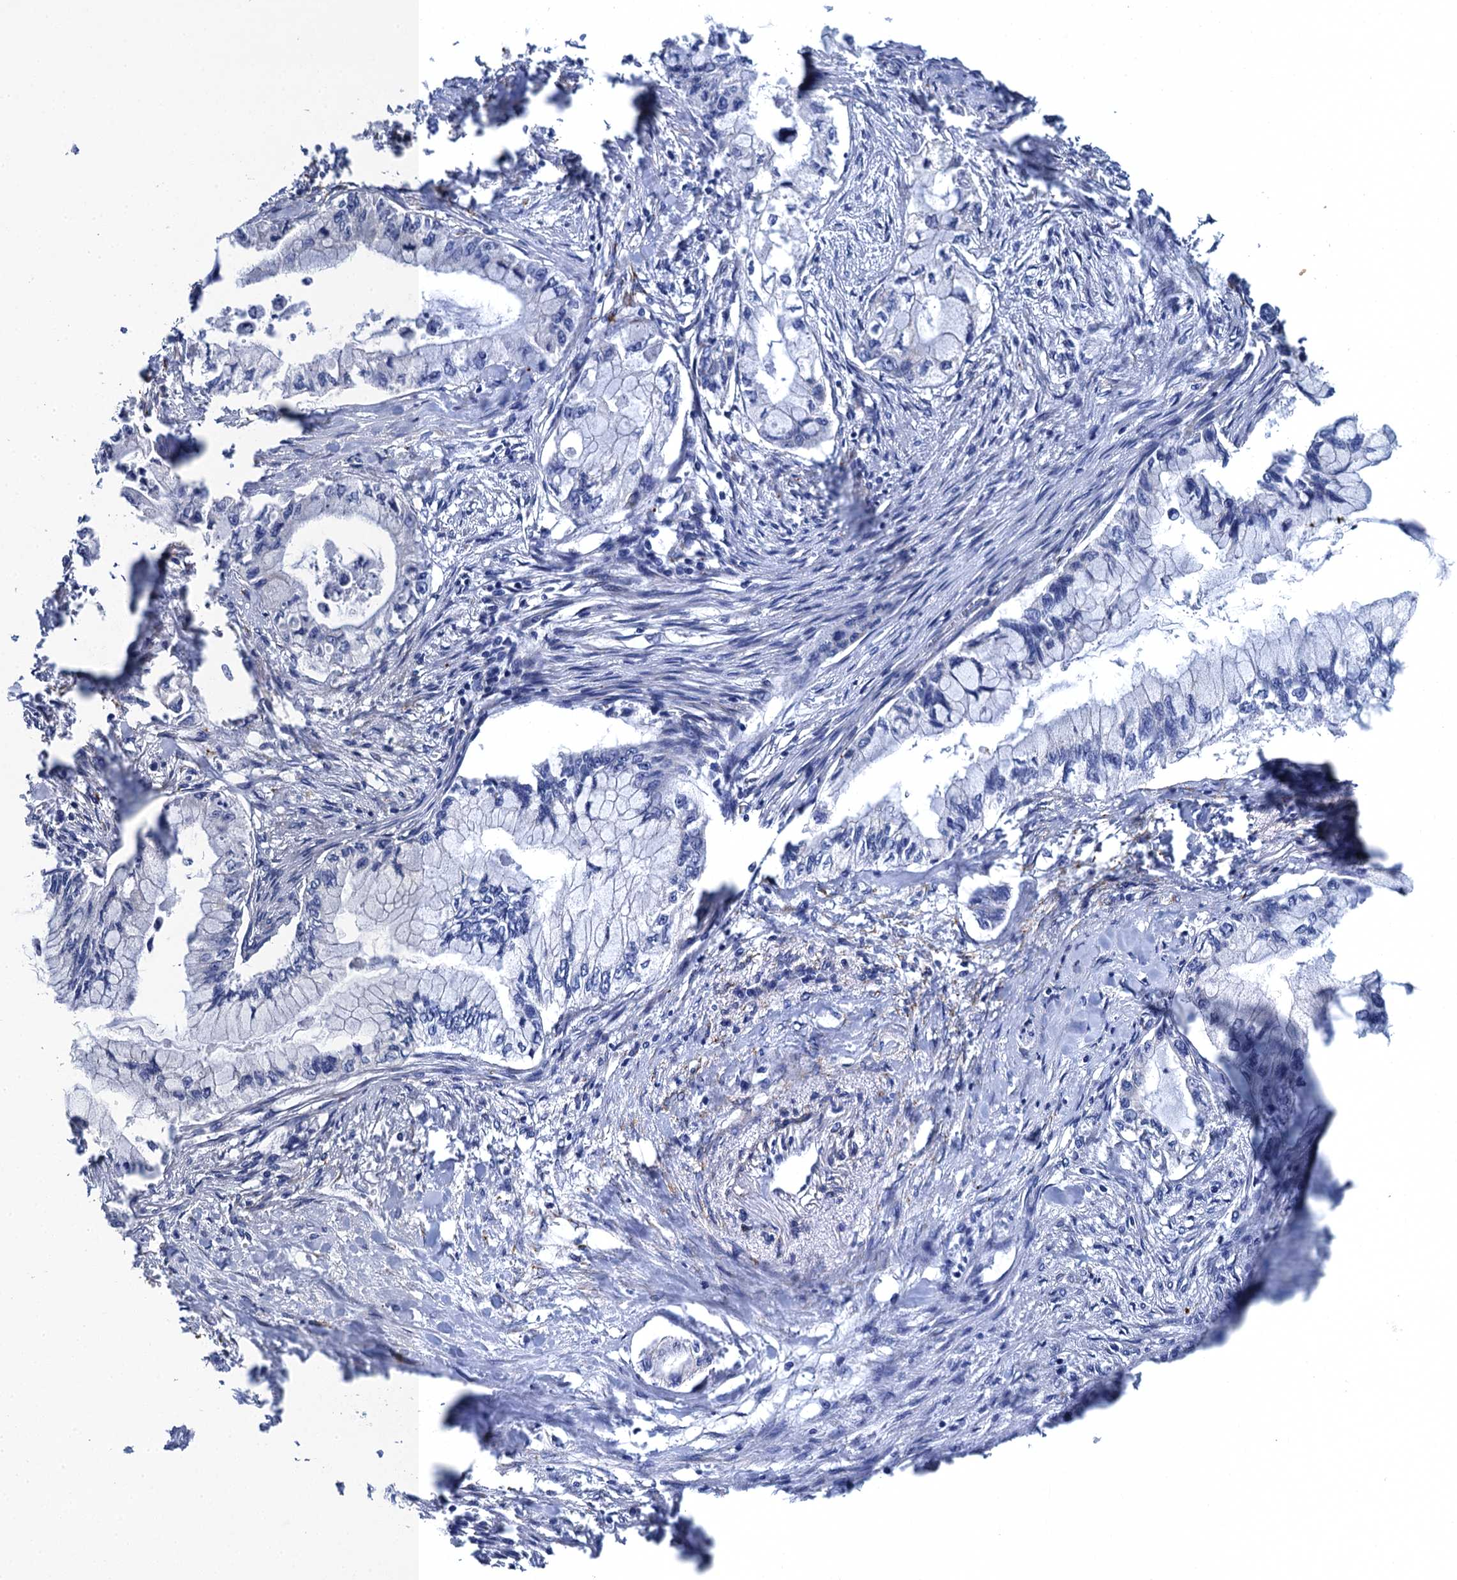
{"staining": {"intensity": "negative", "quantity": "none", "location": "none"}, "tissue": "pancreatic cancer", "cell_type": "Tumor cells", "image_type": "cancer", "snomed": [{"axis": "morphology", "description": "Adenocarcinoma, NOS"}, {"axis": "topography", "description": "Pancreas"}], "caption": "Pancreatic adenocarcinoma was stained to show a protein in brown. There is no significant expression in tumor cells. (Stains: DAB IHC with hematoxylin counter stain, Microscopy: brightfield microscopy at high magnification).", "gene": "POGLUT3", "patient": {"sex": "female", "age": 78}}